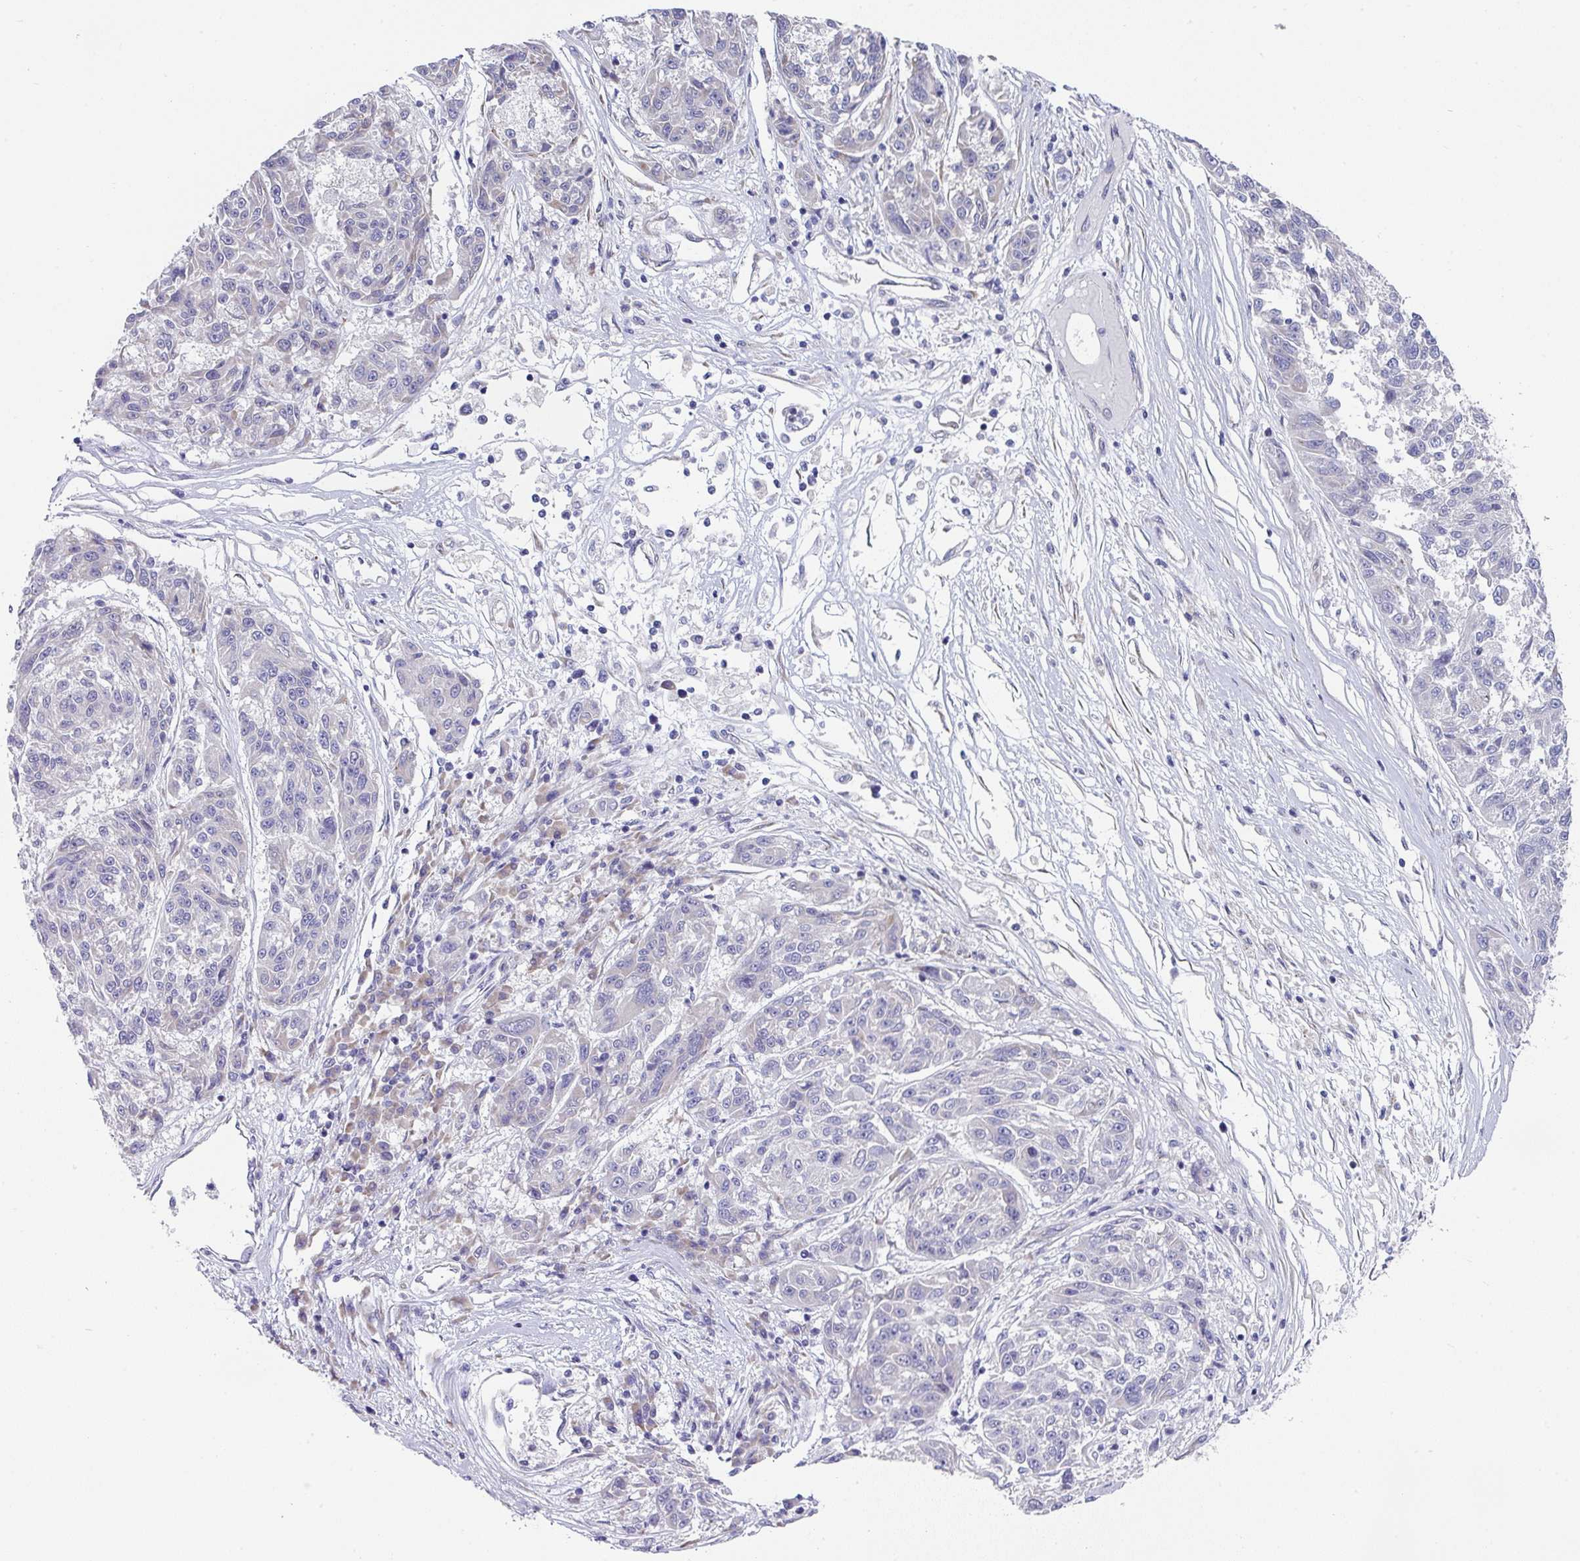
{"staining": {"intensity": "negative", "quantity": "none", "location": "none"}, "tissue": "melanoma", "cell_type": "Tumor cells", "image_type": "cancer", "snomed": [{"axis": "morphology", "description": "Malignant melanoma, NOS"}, {"axis": "topography", "description": "Skin"}], "caption": "Immunohistochemistry (IHC) micrograph of neoplastic tissue: human melanoma stained with DAB (3,3'-diaminobenzidine) shows no significant protein expression in tumor cells.", "gene": "TMED5", "patient": {"sex": "male", "age": 53}}